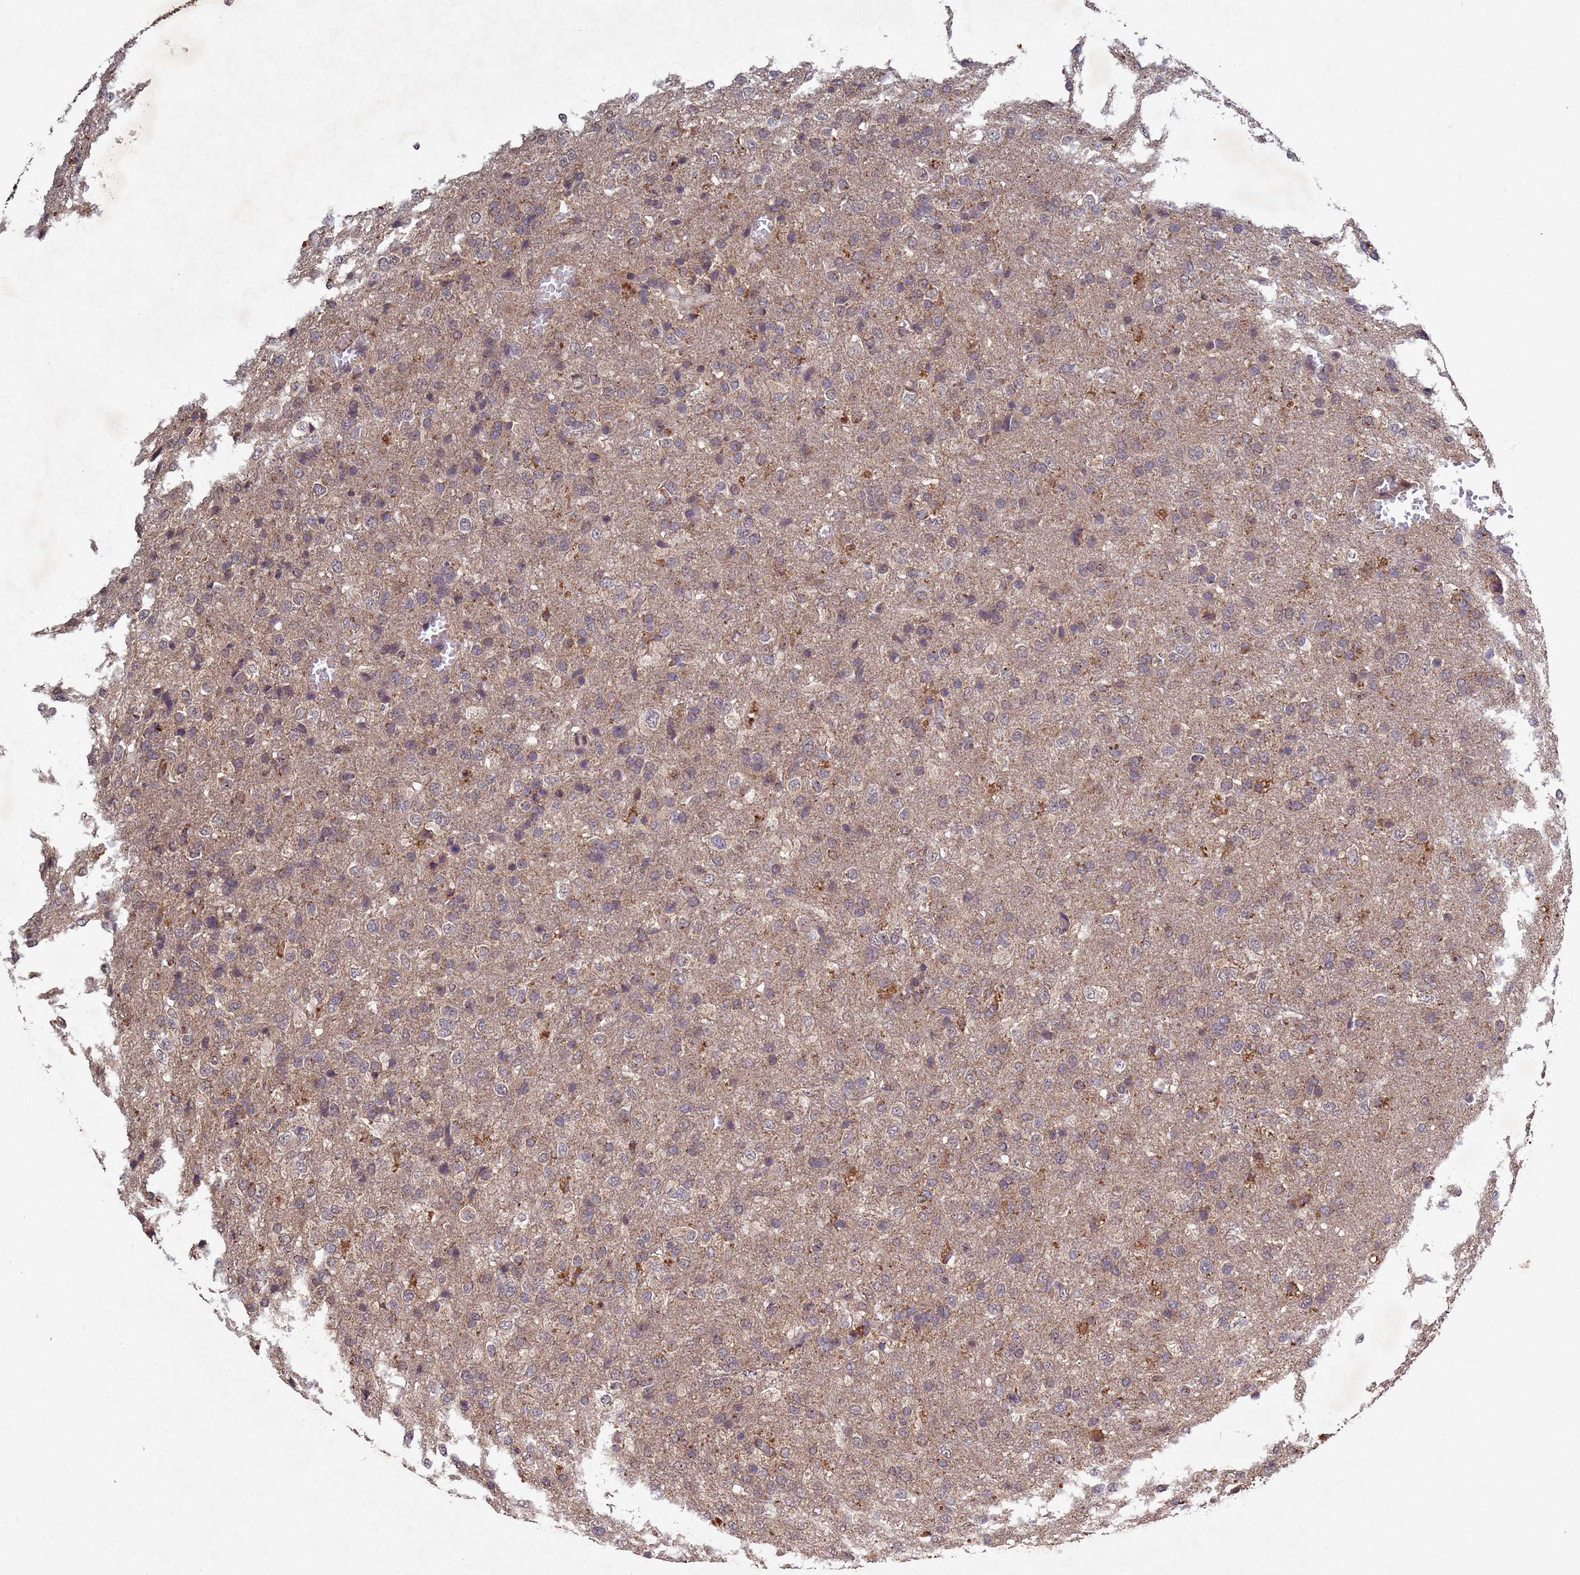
{"staining": {"intensity": "weak", "quantity": ">75%", "location": "cytoplasmic/membranous"}, "tissue": "glioma", "cell_type": "Tumor cells", "image_type": "cancer", "snomed": [{"axis": "morphology", "description": "Glioma, malignant, High grade"}, {"axis": "topography", "description": "Brain"}], "caption": "Tumor cells demonstrate low levels of weak cytoplasmic/membranous positivity in about >75% of cells in human malignant glioma (high-grade). The staining was performed using DAB (3,3'-diaminobenzidine), with brown indicating positive protein expression. Nuclei are stained blue with hematoxylin.", "gene": "FASTKD1", "patient": {"sex": "female", "age": 74}}